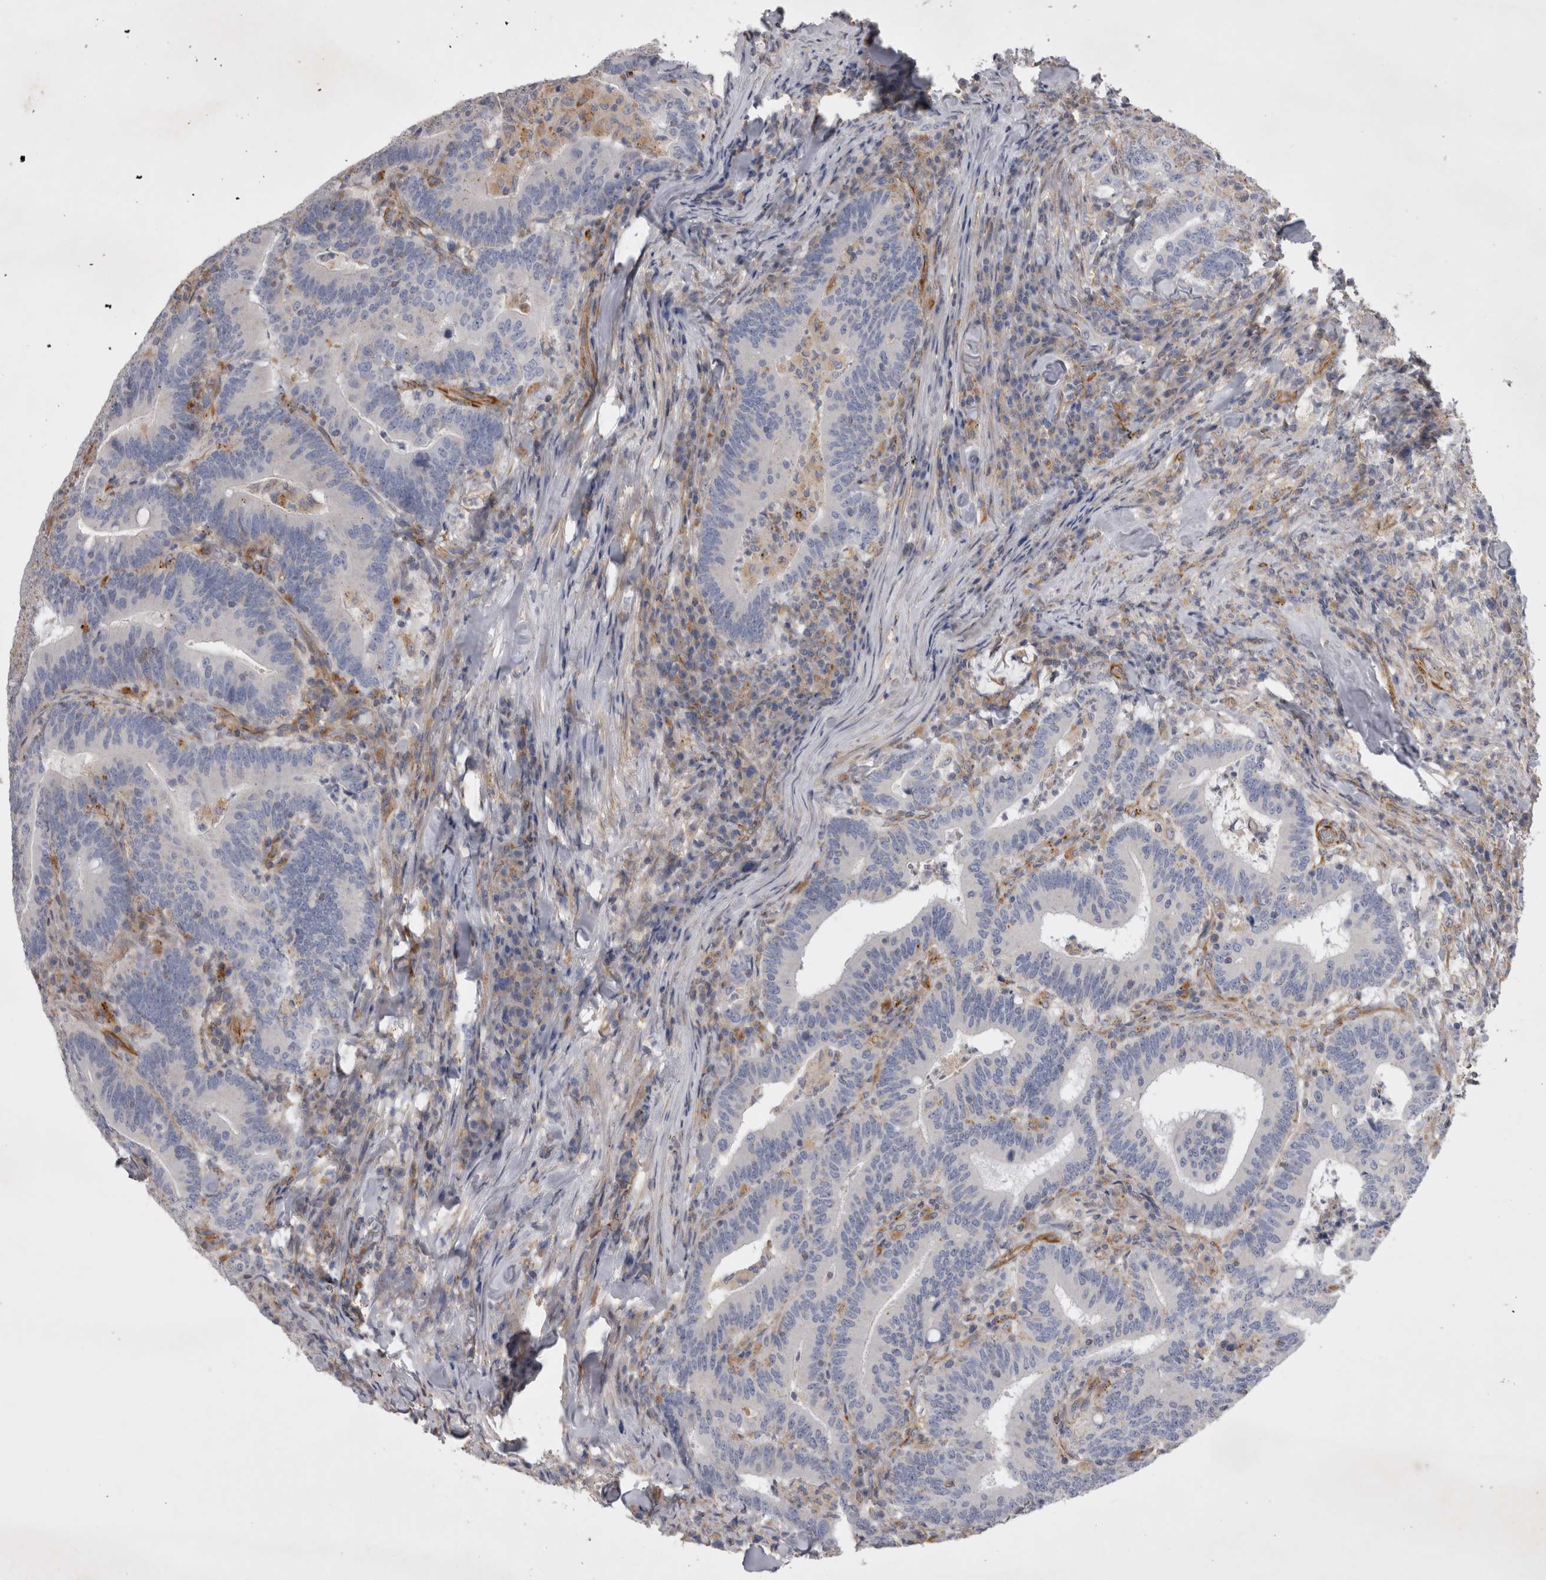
{"staining": {"intensity": "negative", "quantity": "none", "location": "none"}, "tissue": "colorectal cancer", "cell_type": "Tumor cells", "image_type": "cancer", "snomed": [{"axis": "morphology", "description": "Adenocarcinoma, NOS"}, {"axis": "topography", "description": "Colon"}], "caption": "IHC photomicrograph of neoplastic tissue: human colorectal cancer stained with DAB (3,3'-diaminobenzidine) demonstrates no significant protein staining in tumor cells.", "gene": "STRADB", "patient": {"sex": "female", "age": 66}}